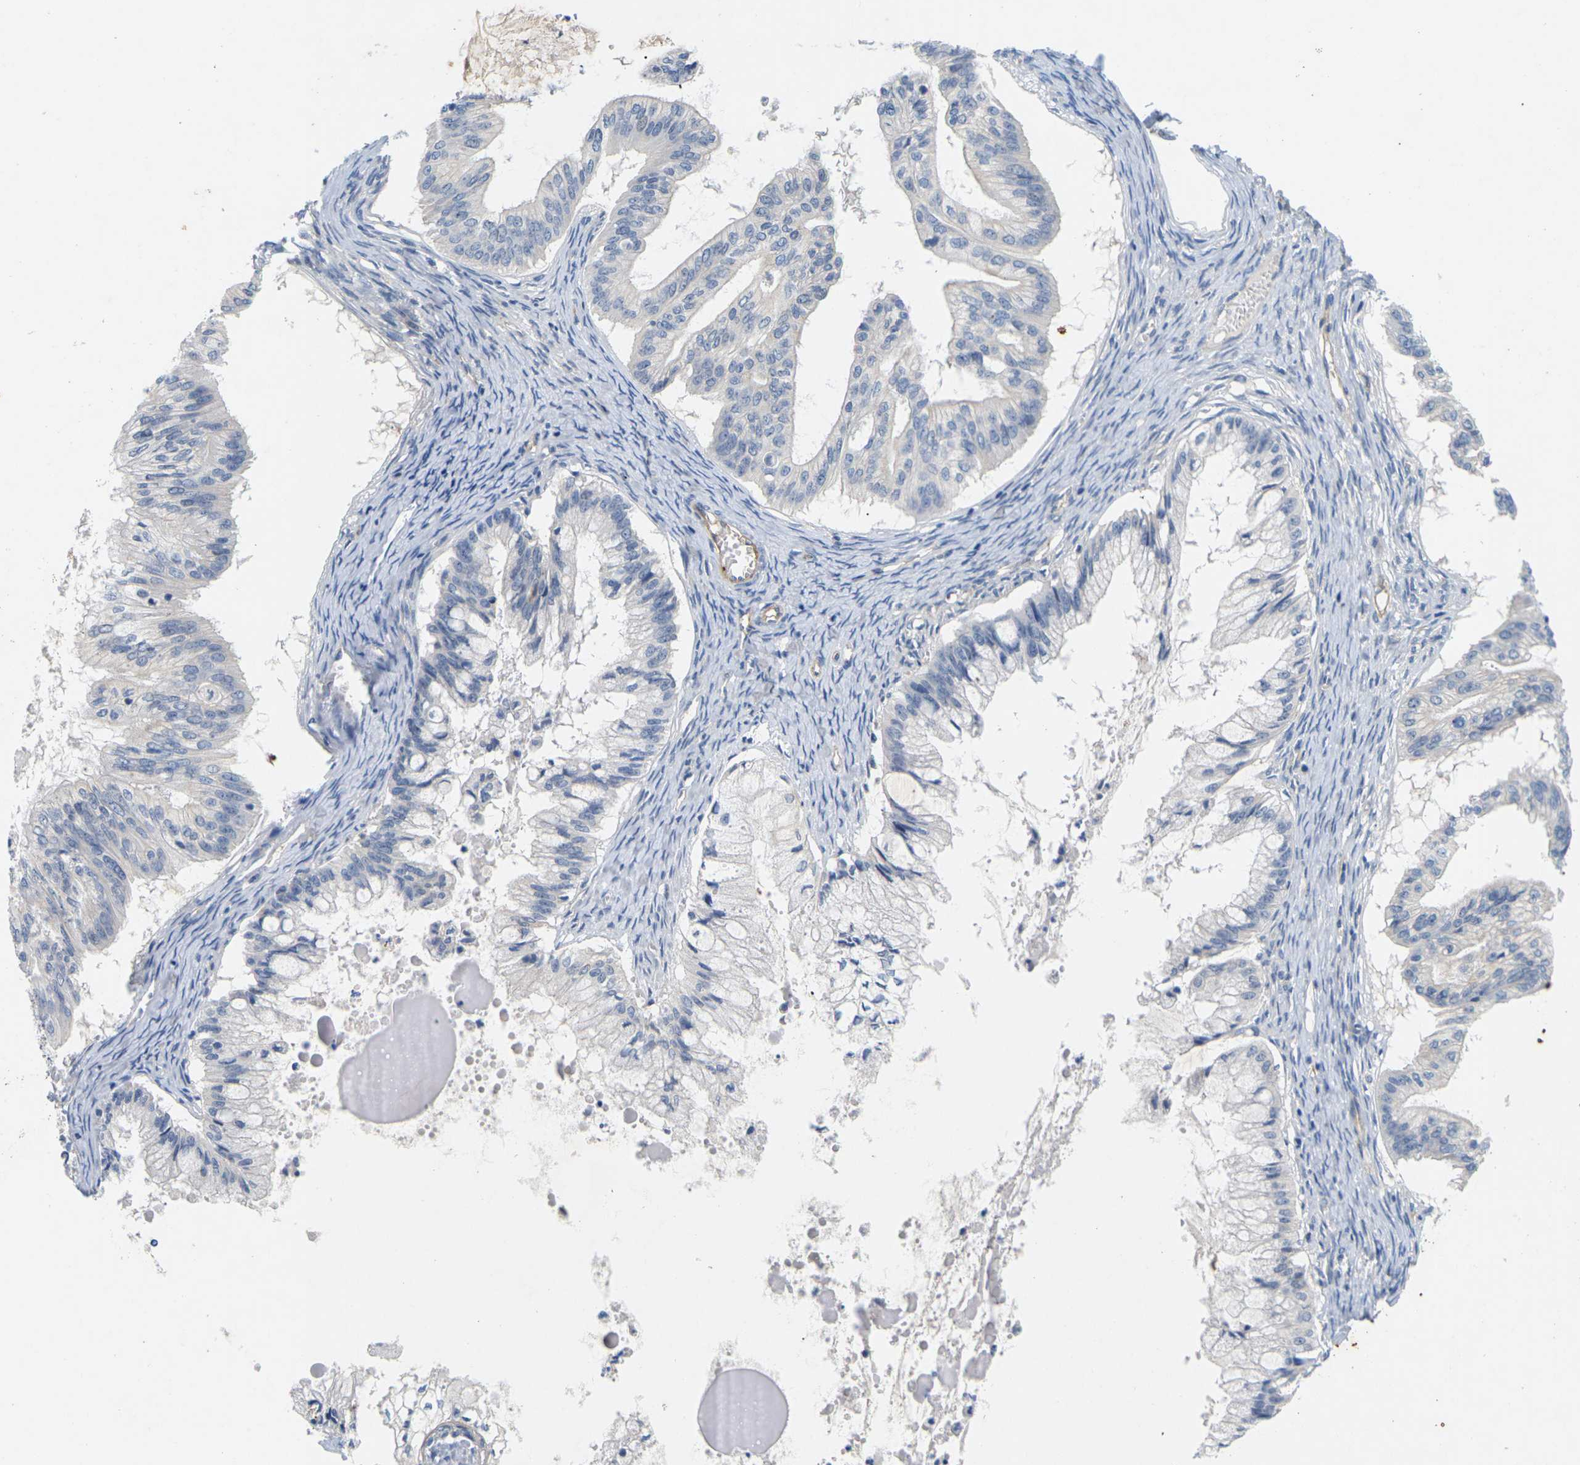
{"staining": {"intensity": "negative", "quantity": "none", "location": "none"}, "tissue": "ovarian cancer", "cell_type": "Tumor cells", "image_type": "cancer", "snomed": [{"axis": "morphology", "description": "Cystadenocarcinoma, mucinous, NOS"}, {"axis": "topography", "description": "Ovary"}], "caption": "A micrograph of ovarian mucinous cystadenocarcinoma stained for a protein shows no brown staining in tumor cells.", "gene": "ITGA5", "patient": {"sex": "female", "age": 57}}